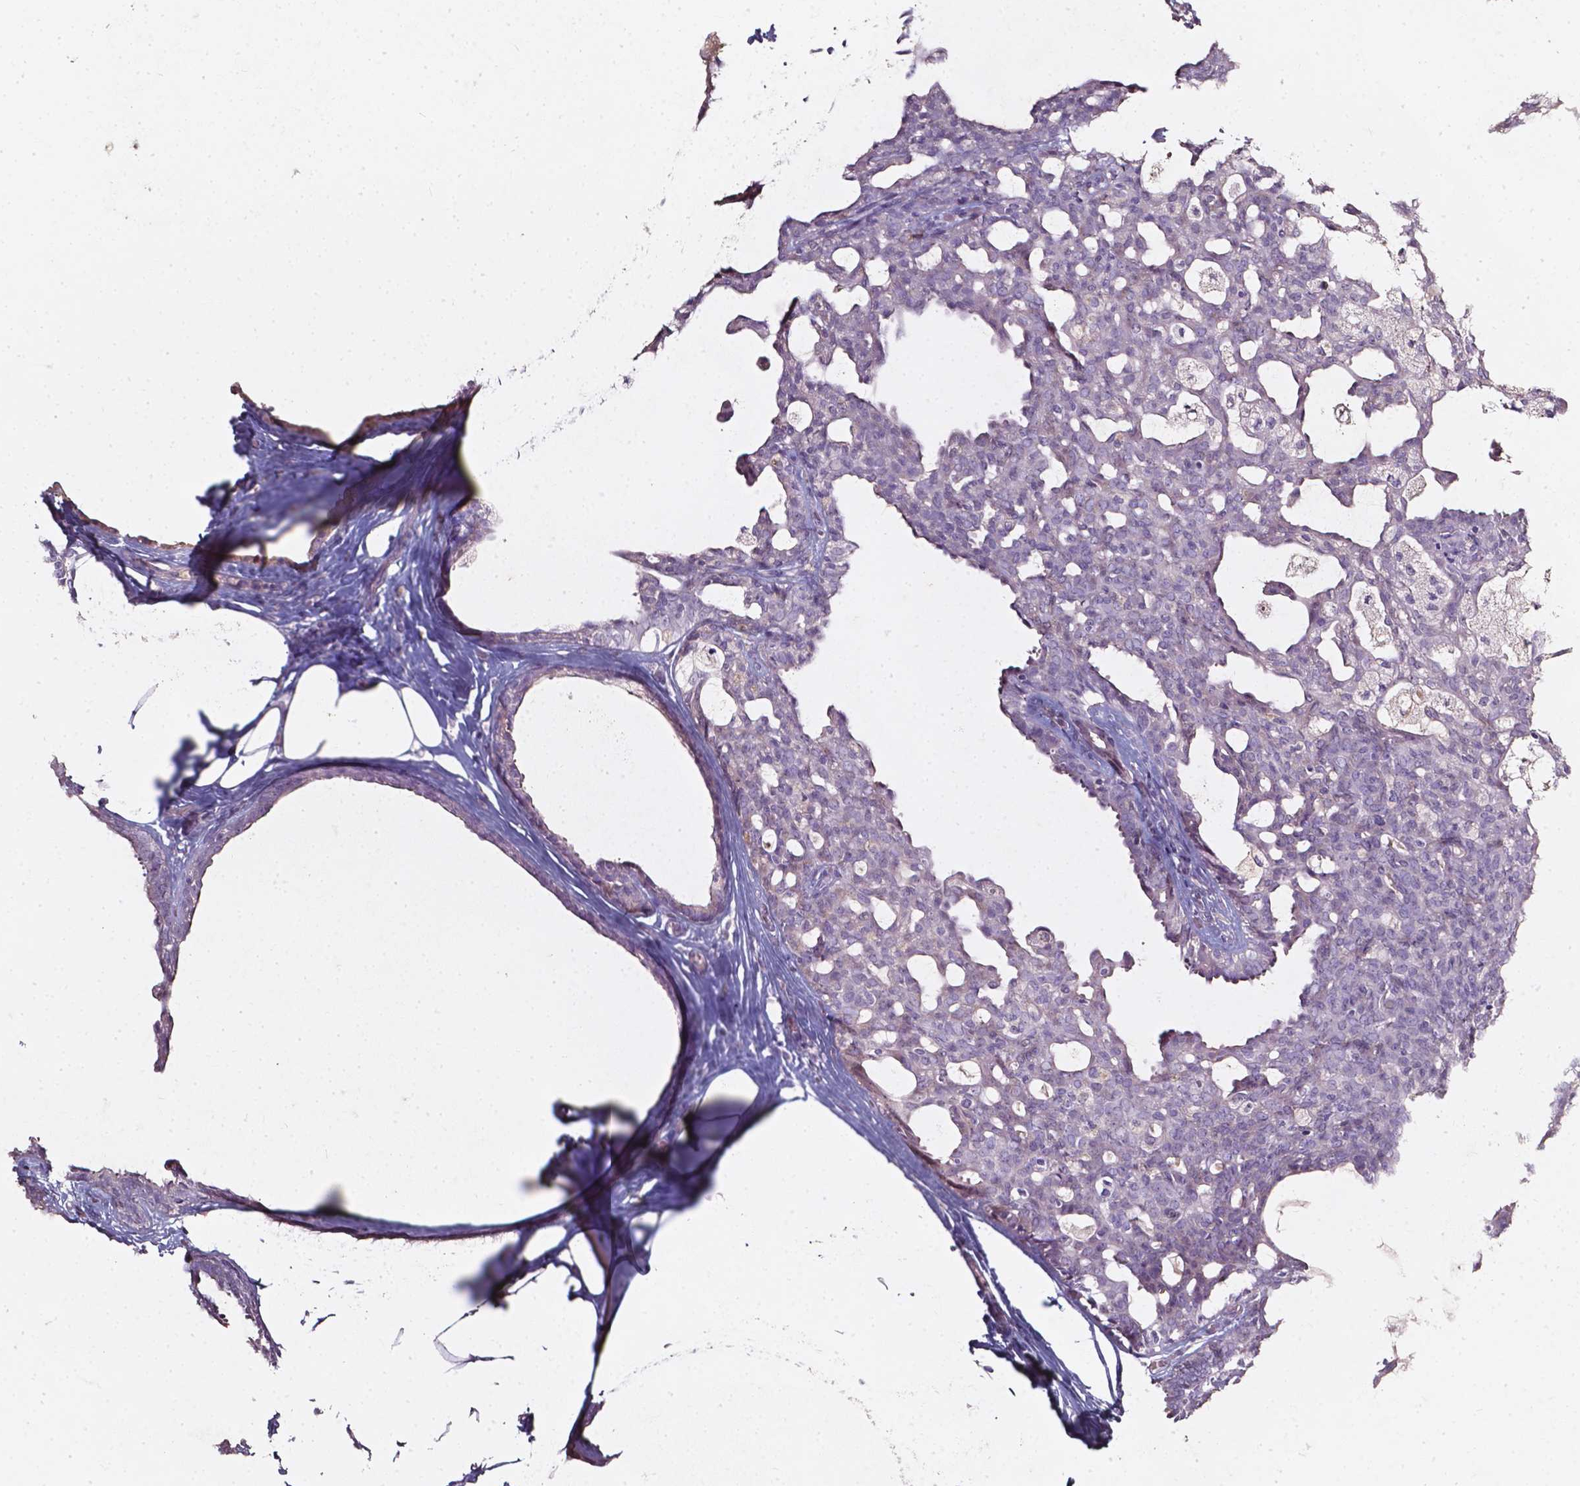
{"staining": {"intensity": "negative", "quantity": "none", "location": "none"}, "tissue": "breast cancer", "cell_type": "Tumor cells", "image_type": "cancer", "snomed": [{"axis": "morphology", "description": "Duct carcinoma"}, {"axis": "topography", "description": "Breast"}], "caption": "Breast infiltrating ductal carcinoma was stained to show a protein in brown. There is no significant staining in tumor cells.", "gene": "AKR1B10", "patient": {"sex": "female", "age": 59}}